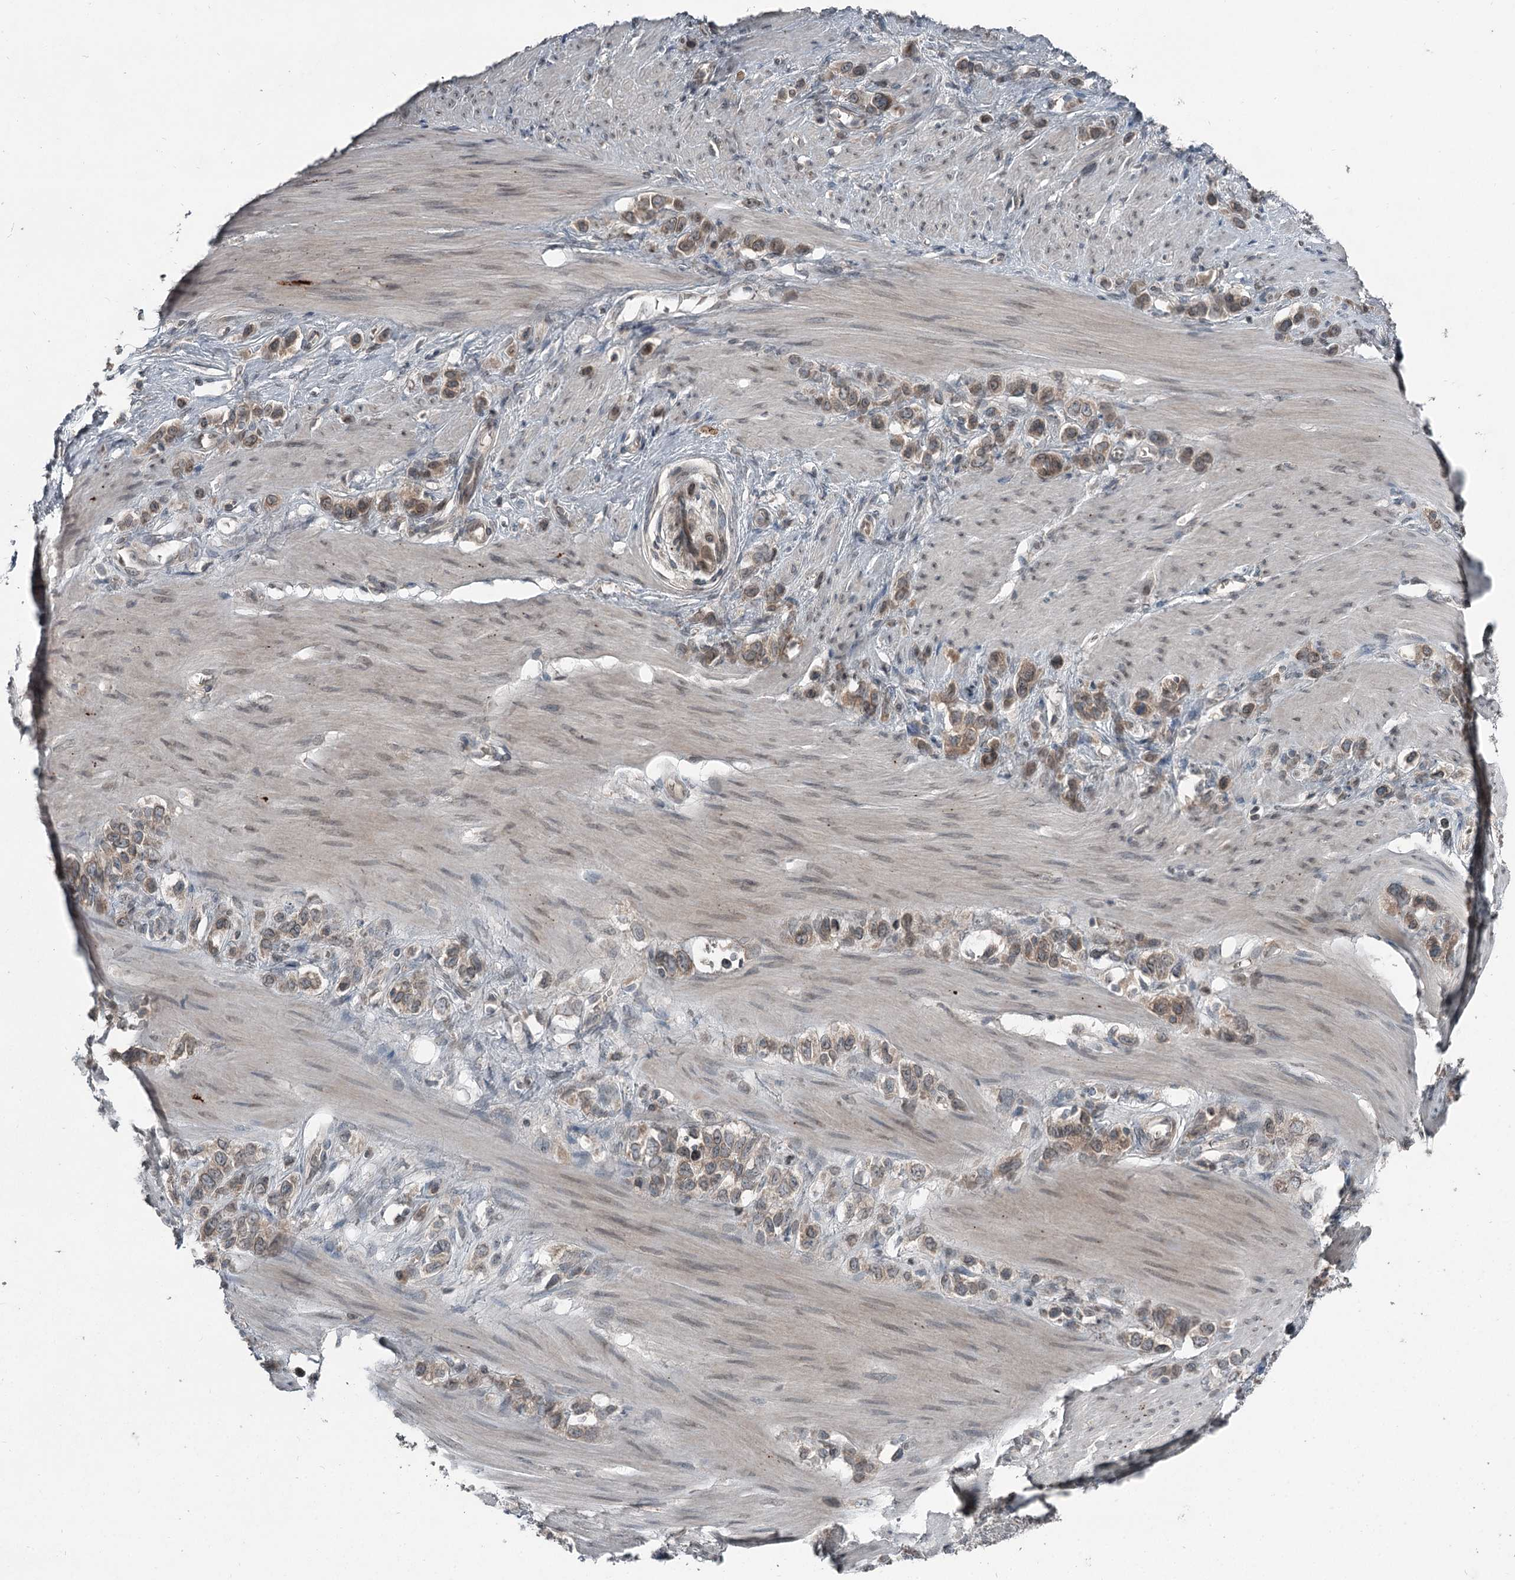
{"staining": {"intensity": "weak", "quantity": ">75%", "location": "cytoplasmic/membranous"}, "tissue": "stomach cancer", "cell_type": "Tumor cells", "image_type": "cancer", "snomed": [{"axis": "morphology", "description": "Adenocarcinoma, NOS"}, {"axis": "morphology", "description": "Adenocarcinoma, High grade"}, {"axis": "topography", "description": "Stomach, upper"}, {"axis": "topography", "description": "Stomach, lower"}], "caption": "Tumor cells show low levels of weak cytoplasmic/membranous expression in approximately >75% of cells in human adenocarcinoma (high-grade) (stomach).", "gene": "SLC39A8", "patient": {"sex": "female", "age": 65}}